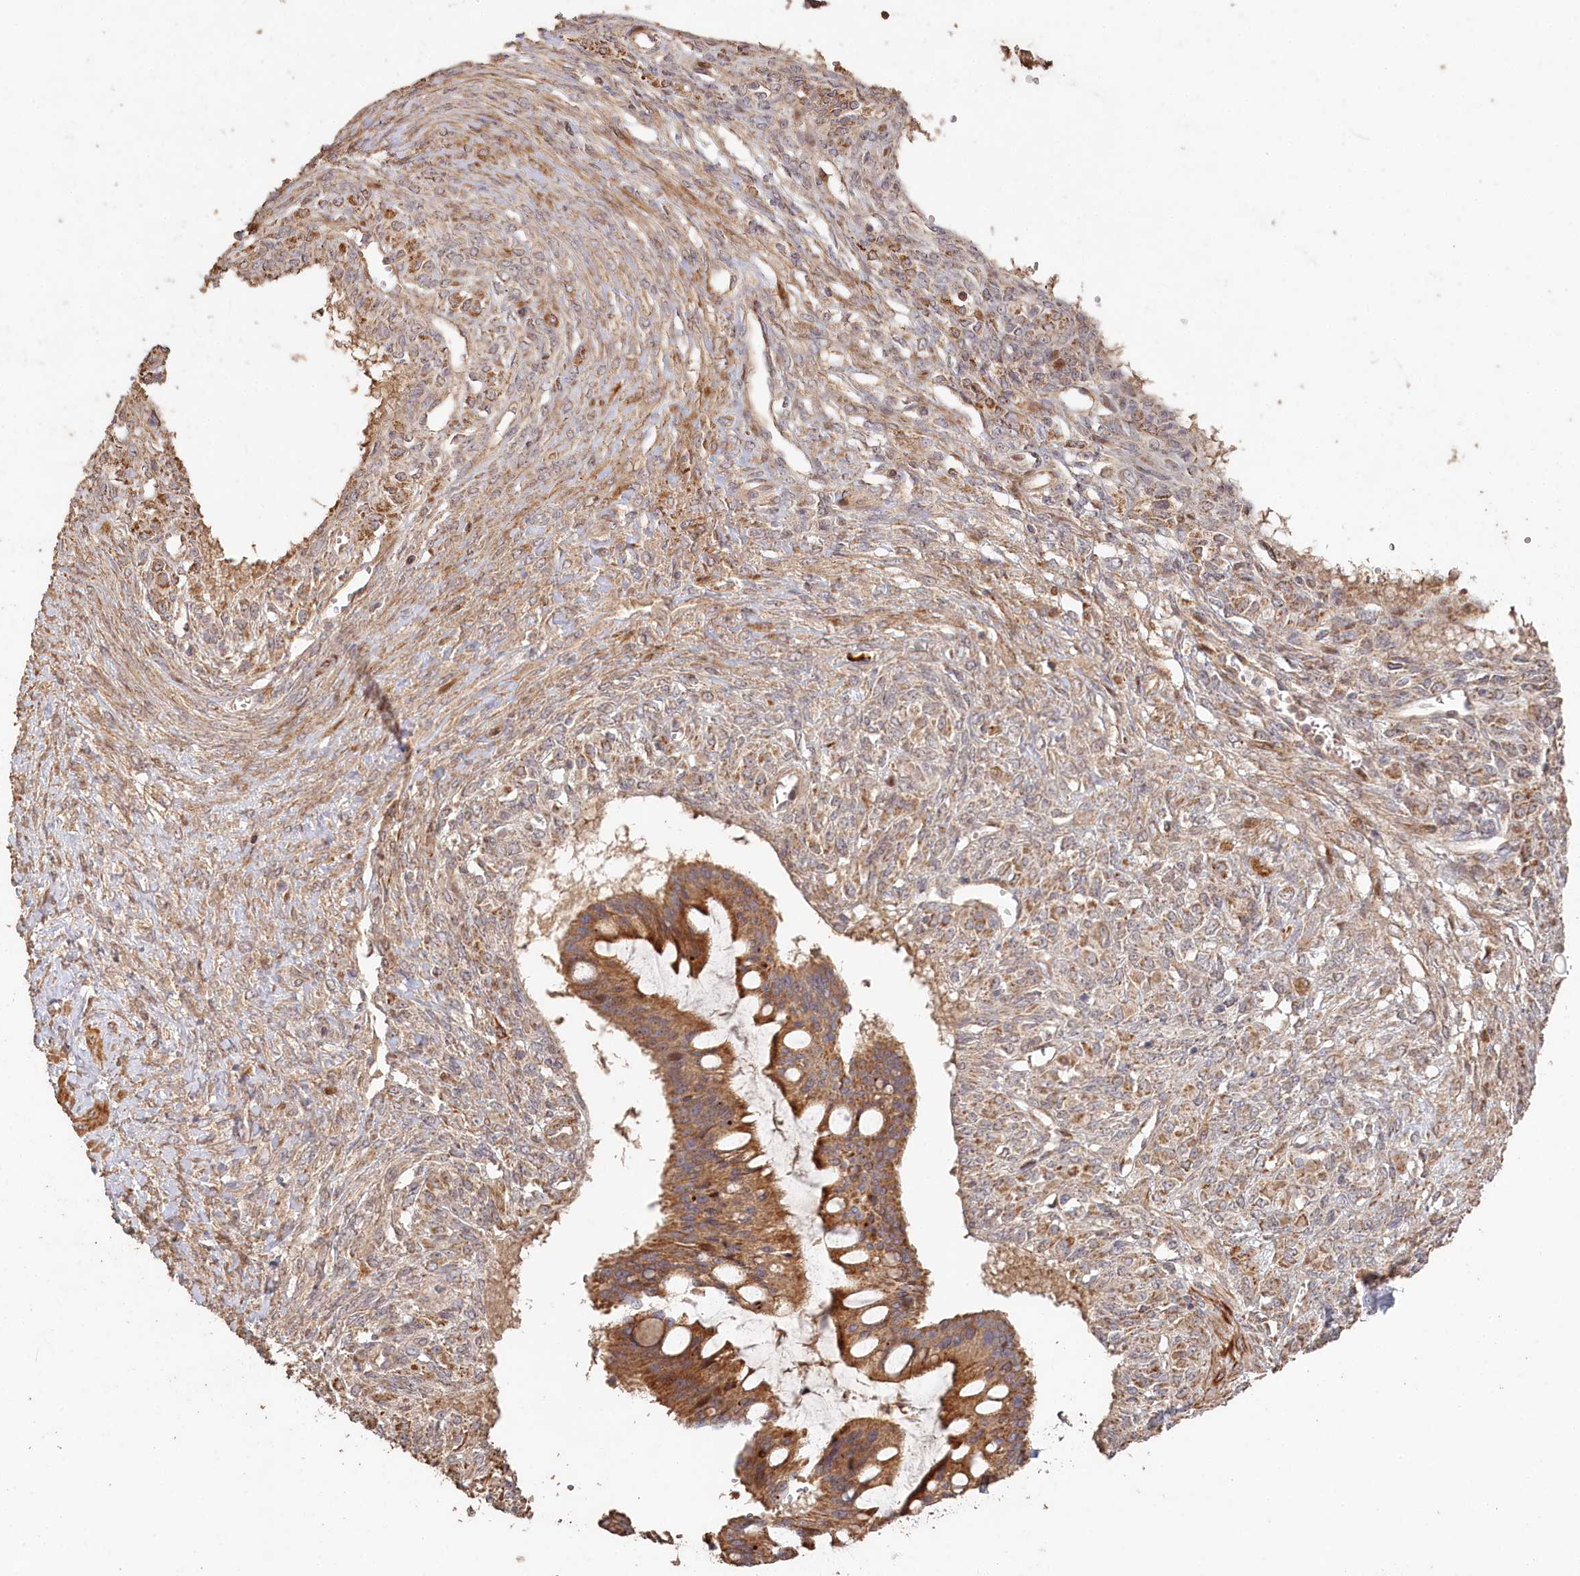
{"staining": {"intensity": "moderate", "quantity": ">75%", "location": "cytoplasmic/membranous"}, "tissue": "ovarian cancer", "cell_type": "Tumor cells", "image_type": "cancer", "snomed": [{"axis": "morphology", "description": "Cystadenocarcinoma, mucinous, NOS"}, {"axis": "topography", "description": "Ovary"}], "caption": "Mucinous cystadenocarcinoma (ovarian) stained for a protein (brown) shows moderate cytoplasmic/membranous positive positivity in about >75% of tumor cells.", "gene": "HAL", "patient": {"sex": "female", "age": 73}}